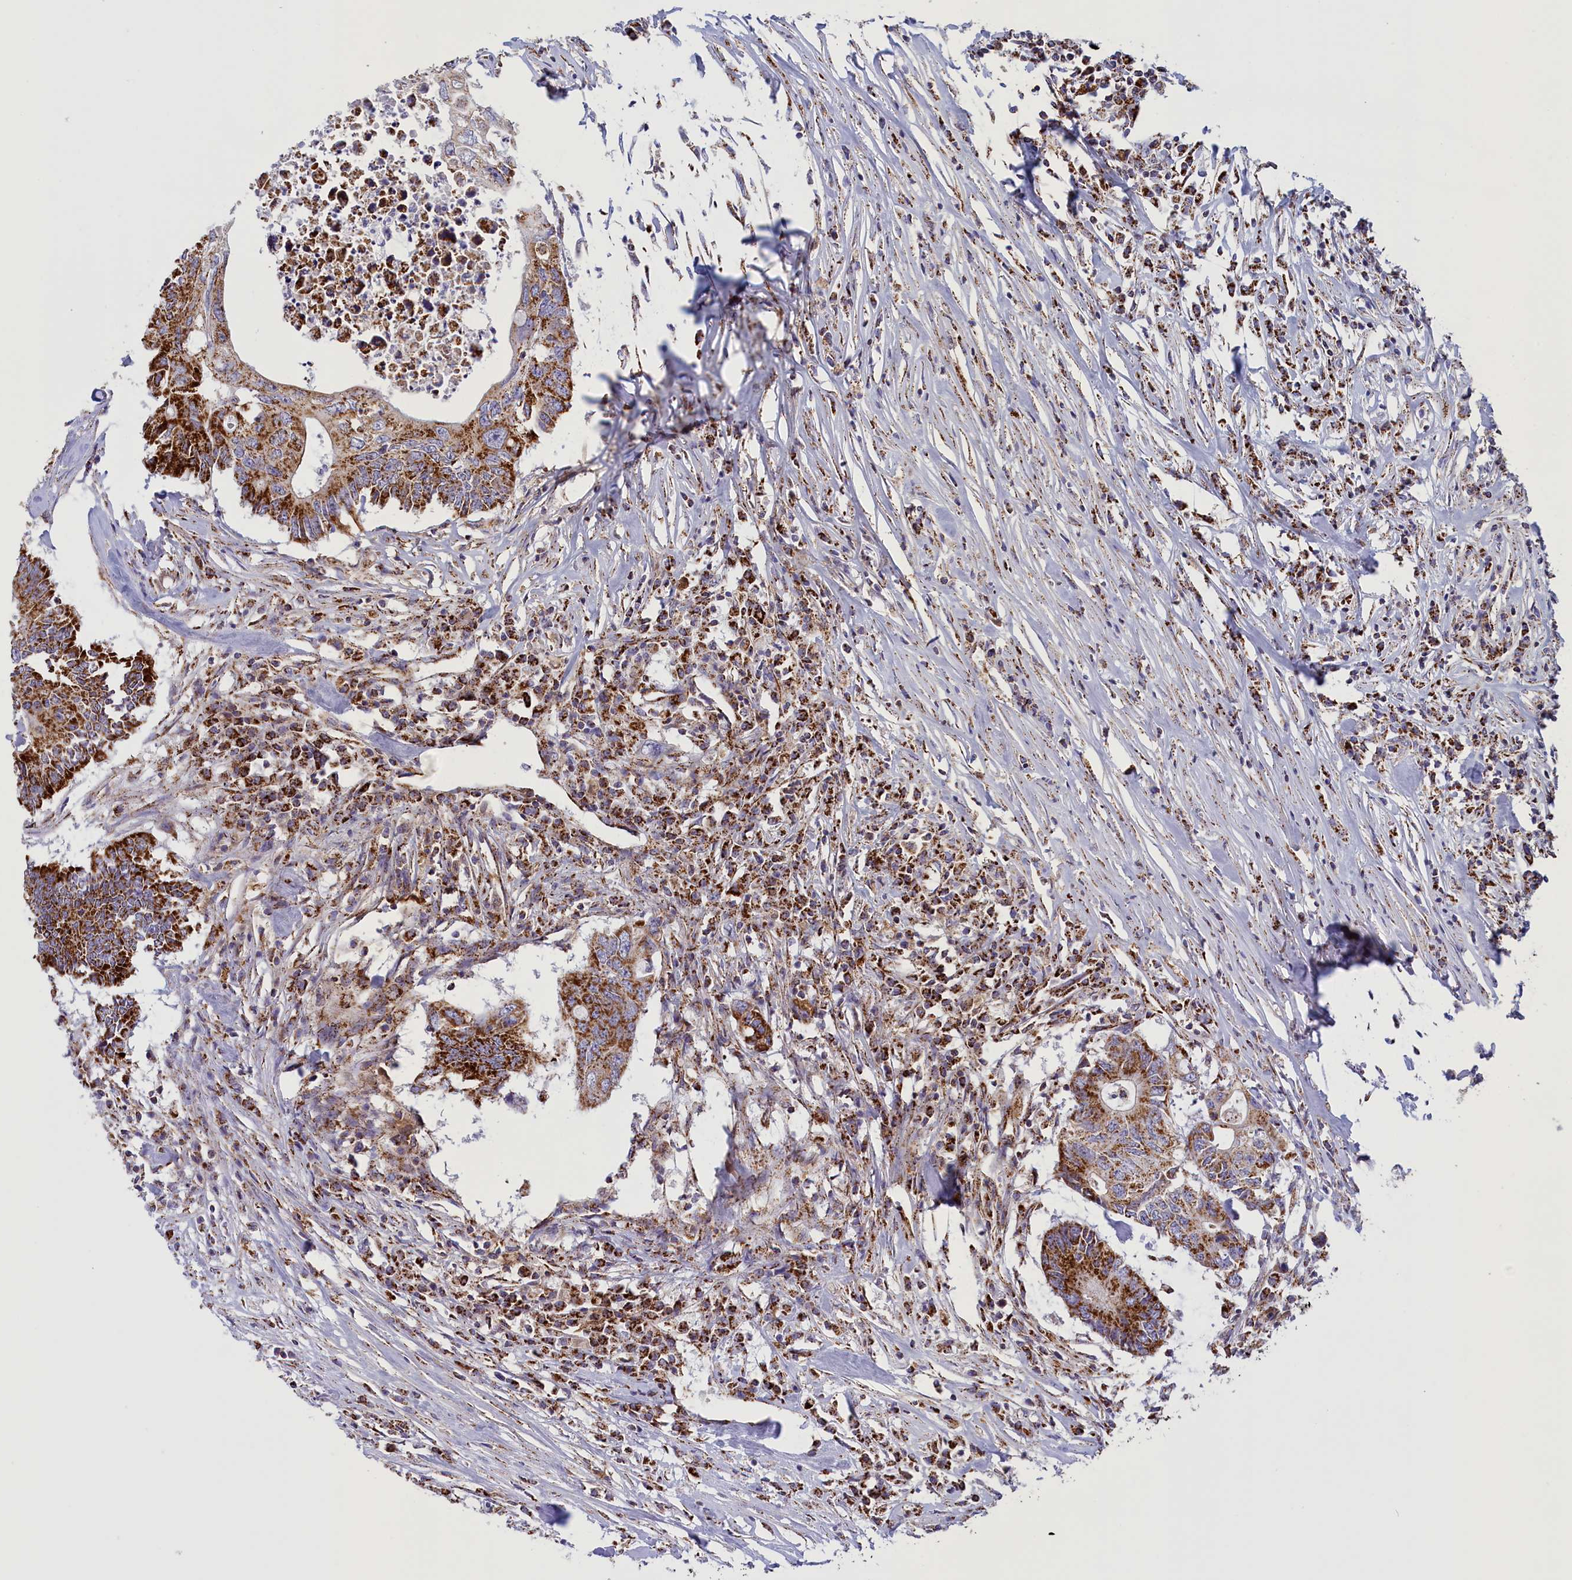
{"staining": {"intensity": "strong", "quantity": ">75%", "location": "cytoplasmic/membranous"}, "tissue": "colorectal cancer", "cell_type": "Tumor cells", "image_type": "cancer", "snomed": [{"axis": "morphology", "description": "Adenocarcinoma, NOS"}, {"axis": "topography", "description": "Colon"}], "caption": "DAB (3,3'-diaminobenzidine) immunohistochemical staining of adenocarcinoma (colorectal) displays strong cytoplasmic/membranous protein expression in about >75% of tumor cells.", "gene": "ISOC2", "patient": {"sex": "male", "age": 71}}